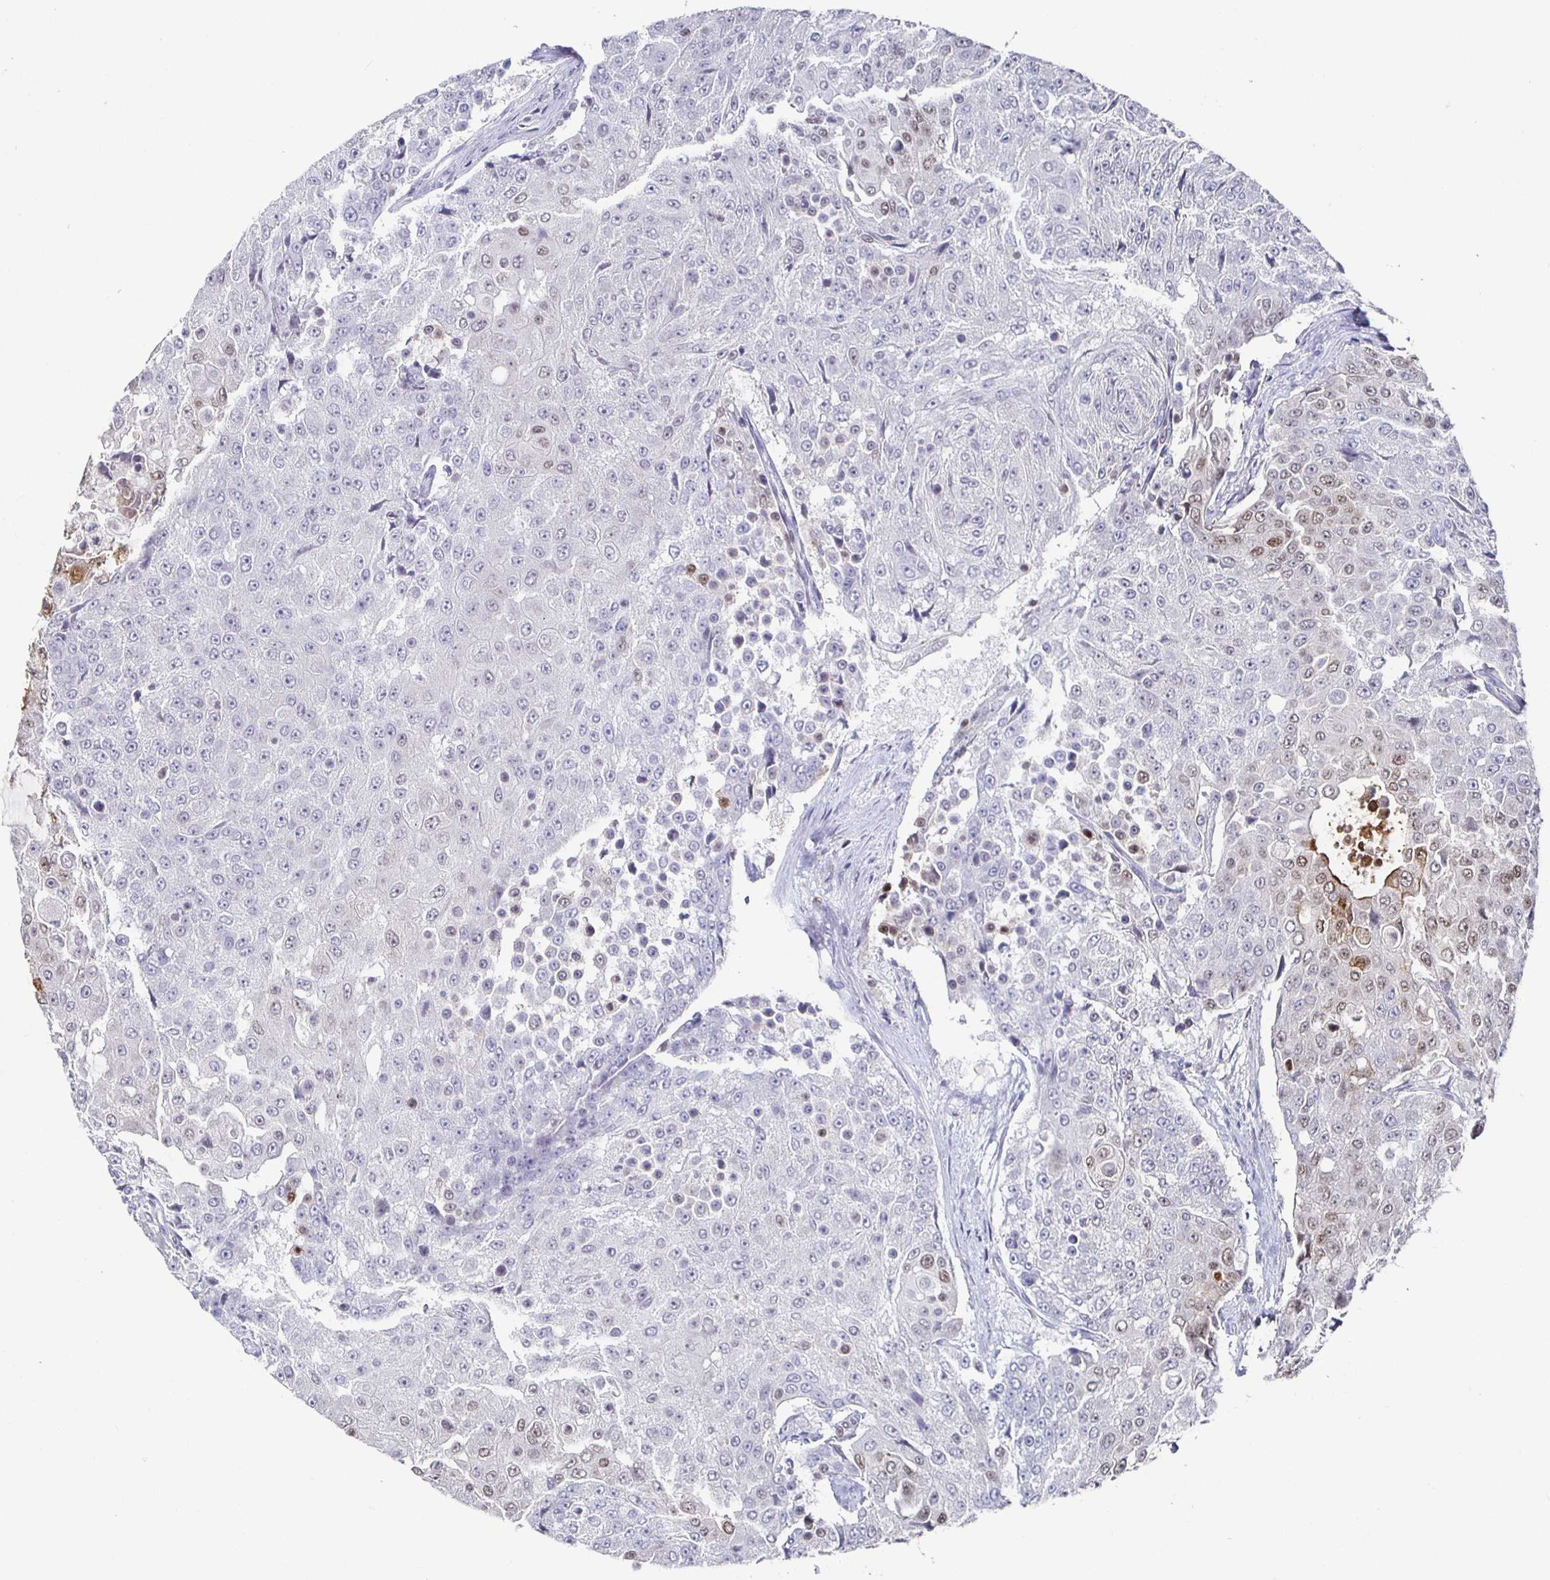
{"staining": {"intensity": "moderate", "quantity": "<25%", "location": "nuclear"}, "tissue": "urothelial cancer", "cell_type": "Tumor cells", "image_type": "cancer", "snomed": [{"axis": "morphology", "description": "Urothelial carcinoma, High grade"}, {"axis": "topography", "description": "Urinary bladder"}], "caption": "Immunohistochemical staining of human urothelial cancer displays moderate nuclear protein expression in approximately <25% of tumor cells. Using DAB (brown) and hematoxylin (blue) stains, captured at high magnification using brightfield microscopy.", "gene": "RUNX2", "patient": {"sex": "female", "age": 63}}